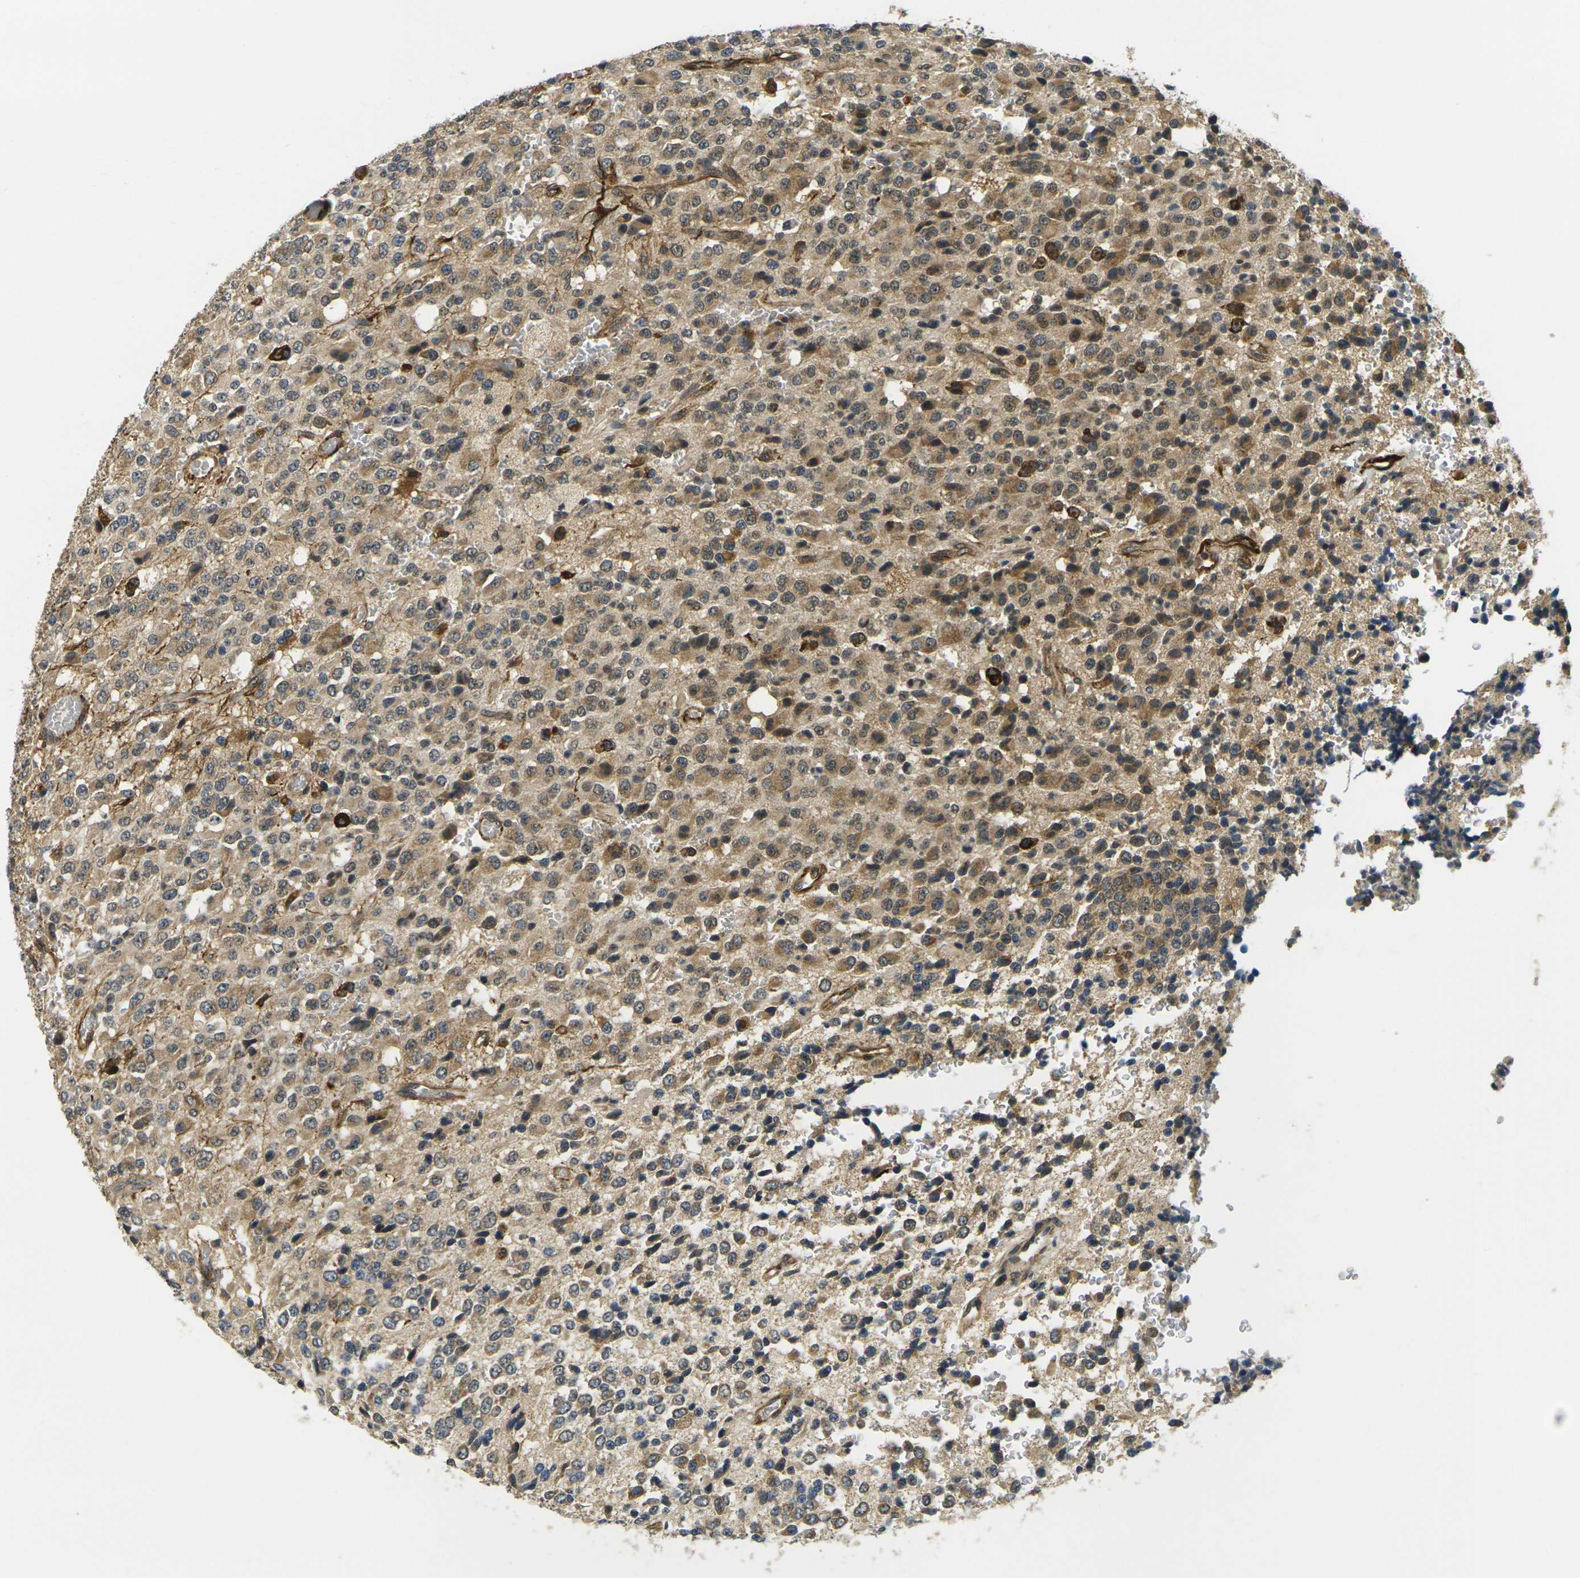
{"staining": {"intensity": "moderate", "quantity": "<25%", "location": "cytoplasmic/membranous"}, "tissue": "glioma", "cell_type": "Tumor cells", "image_type": "cancer", "snomed": [{"axis": "morphology", "description": "Glioma, malignant, High grade"}, {"axis": "topography", "description": "pancreas cauda"}], "caption": "There is low levels of moderate cytoplasmic/membranous expression in tumor cells of malignant glioma (high-grade), as demonstrated by immunohistochemical staining (brown color).", "gene": "FUT11", "patient": {"sex": "male", "age": 60}}